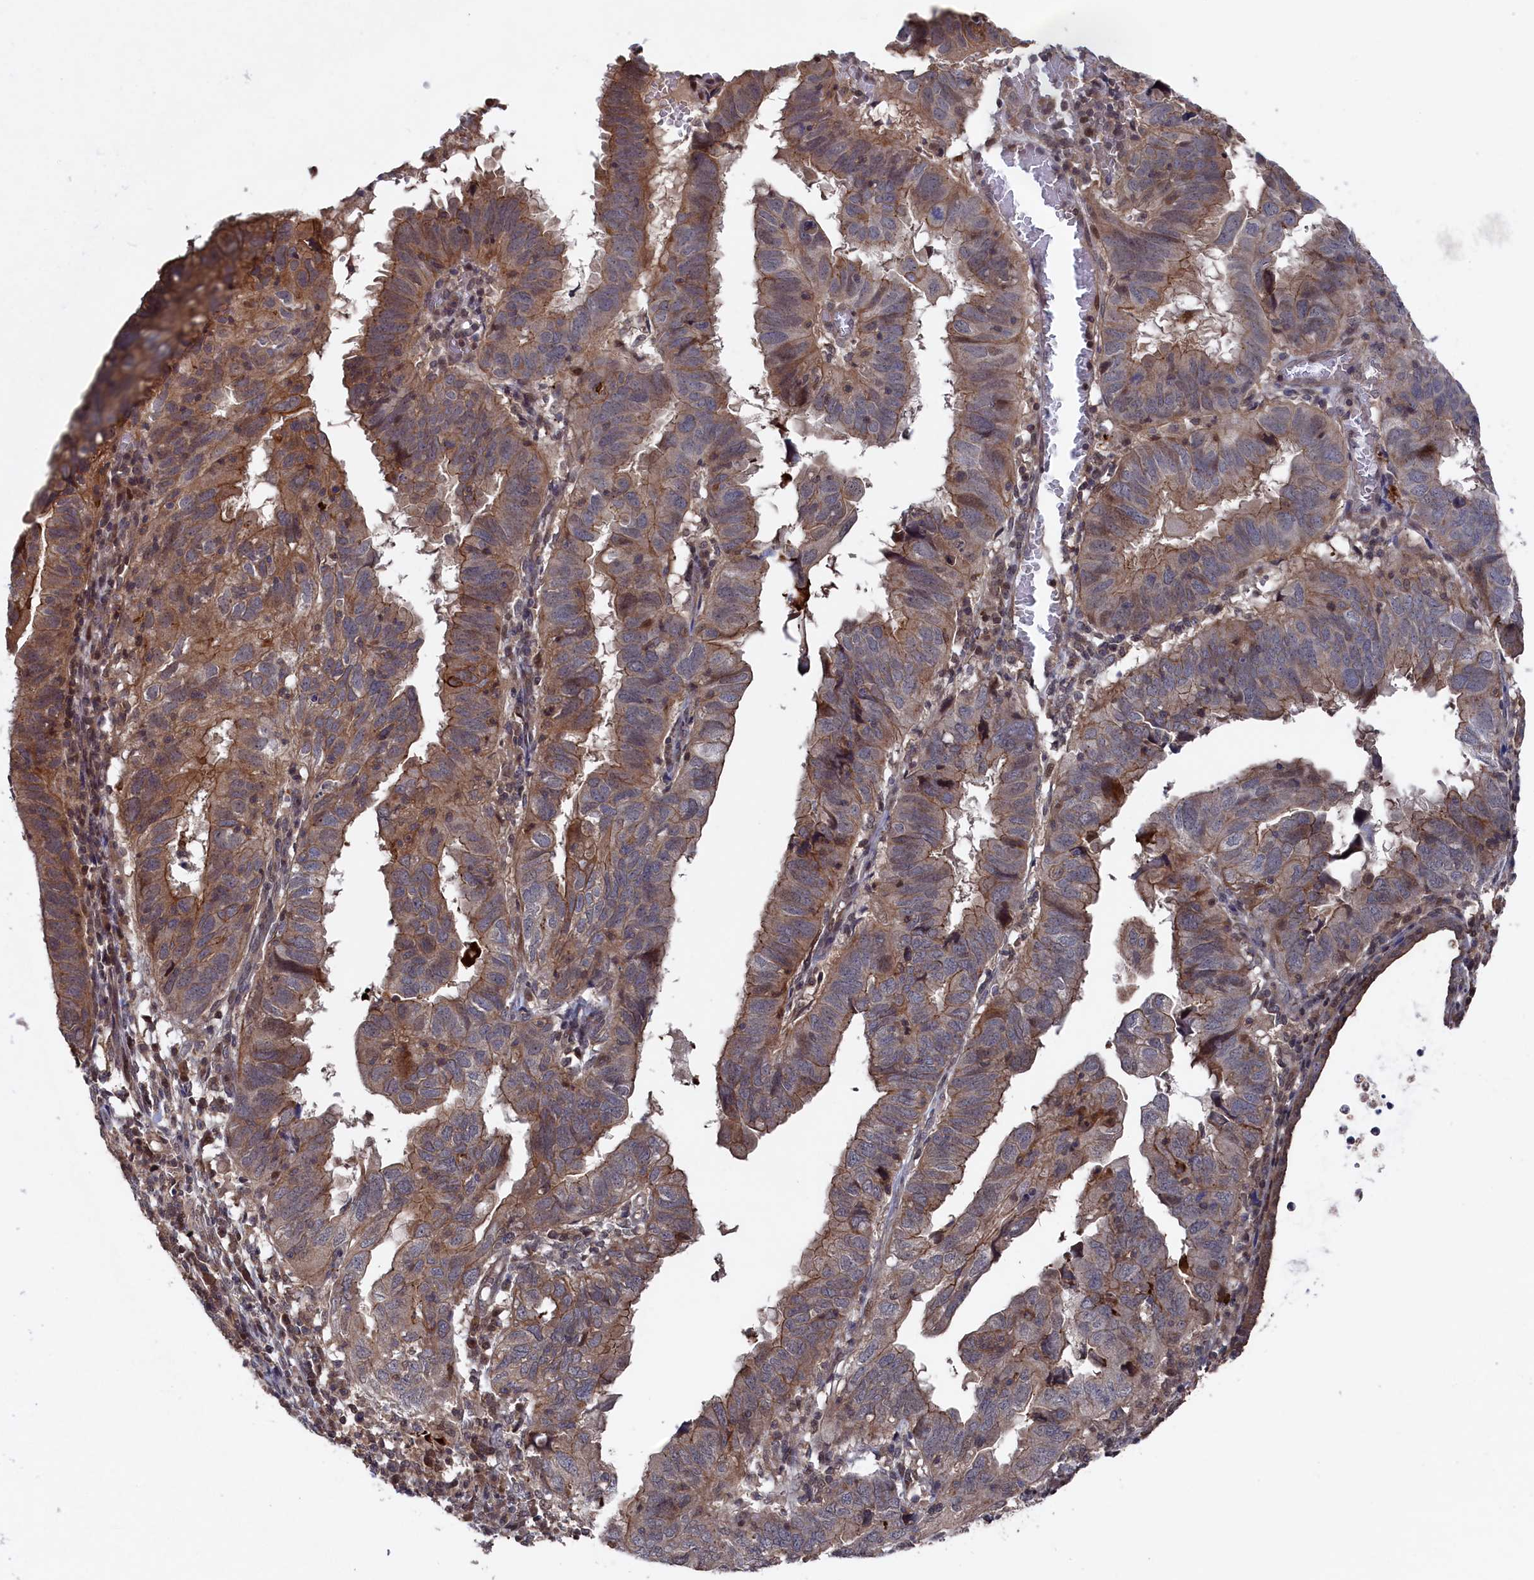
{"staining": {"intensity": "moderate", "quantity": "25%-75%", "location": "cytoplasmic/membranous"}, "tissue": "endometrial cancer", "cell_type": "Tumor cells", "image_type": "cancer", "snomed": [{"axis": "morphology", "description": "Adenocarcinoma, NOS"}, {"axis": "topography", "description": "Uterus"}], "caption": "IHC of human adenocarcinoma (endometrial) exhibits medium levels of moderate cytoplasmic/membranous staining in approximately 25%-75% of tumor cells. The staining was performed using DAB (3,3'-diaminobenzidine) to visualize the protein expression in brown, while the nuclei were stained in blue with hematoxylin (Magnification: 20x).", "gene": "TMC5", "patient": {"sex": "female", "age": 77}}